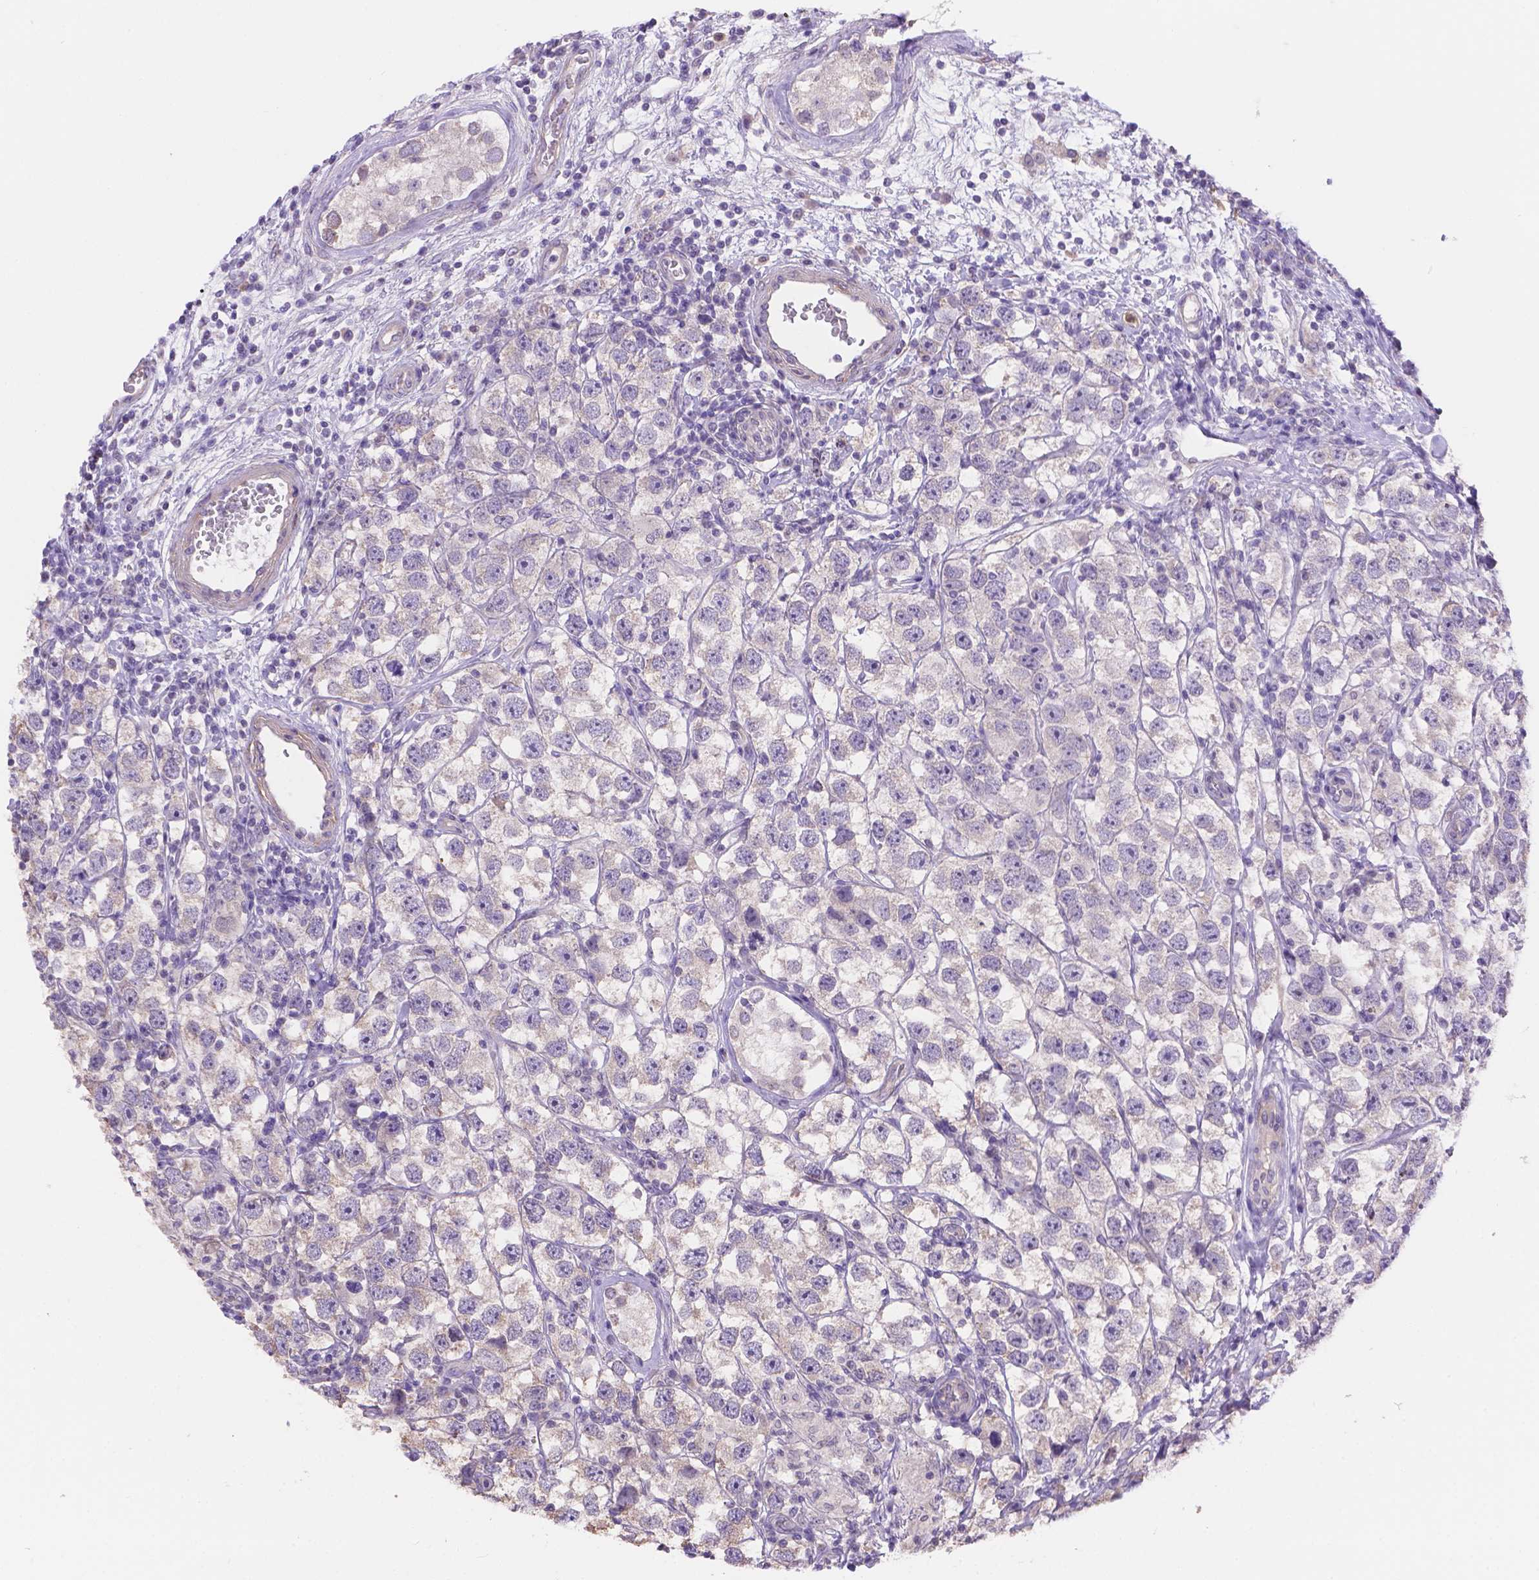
{"staining": {"intensity": "negative", "quantity": "none", "location": "none"}, "tissue": "testis cancer", "cell_type": "Tumor cells", "image_type": "cancer", "snomed": [{"axis": "morphology", "description": "Seminoma, NOS"}, {"axis": "topography", "description": "Testis"}], "caption": "Testis cancer stained for a protein using IHC shows no staining tumor cells.", "gene": "NXPE2", "patient": {"sex": "male", "age": 26}}